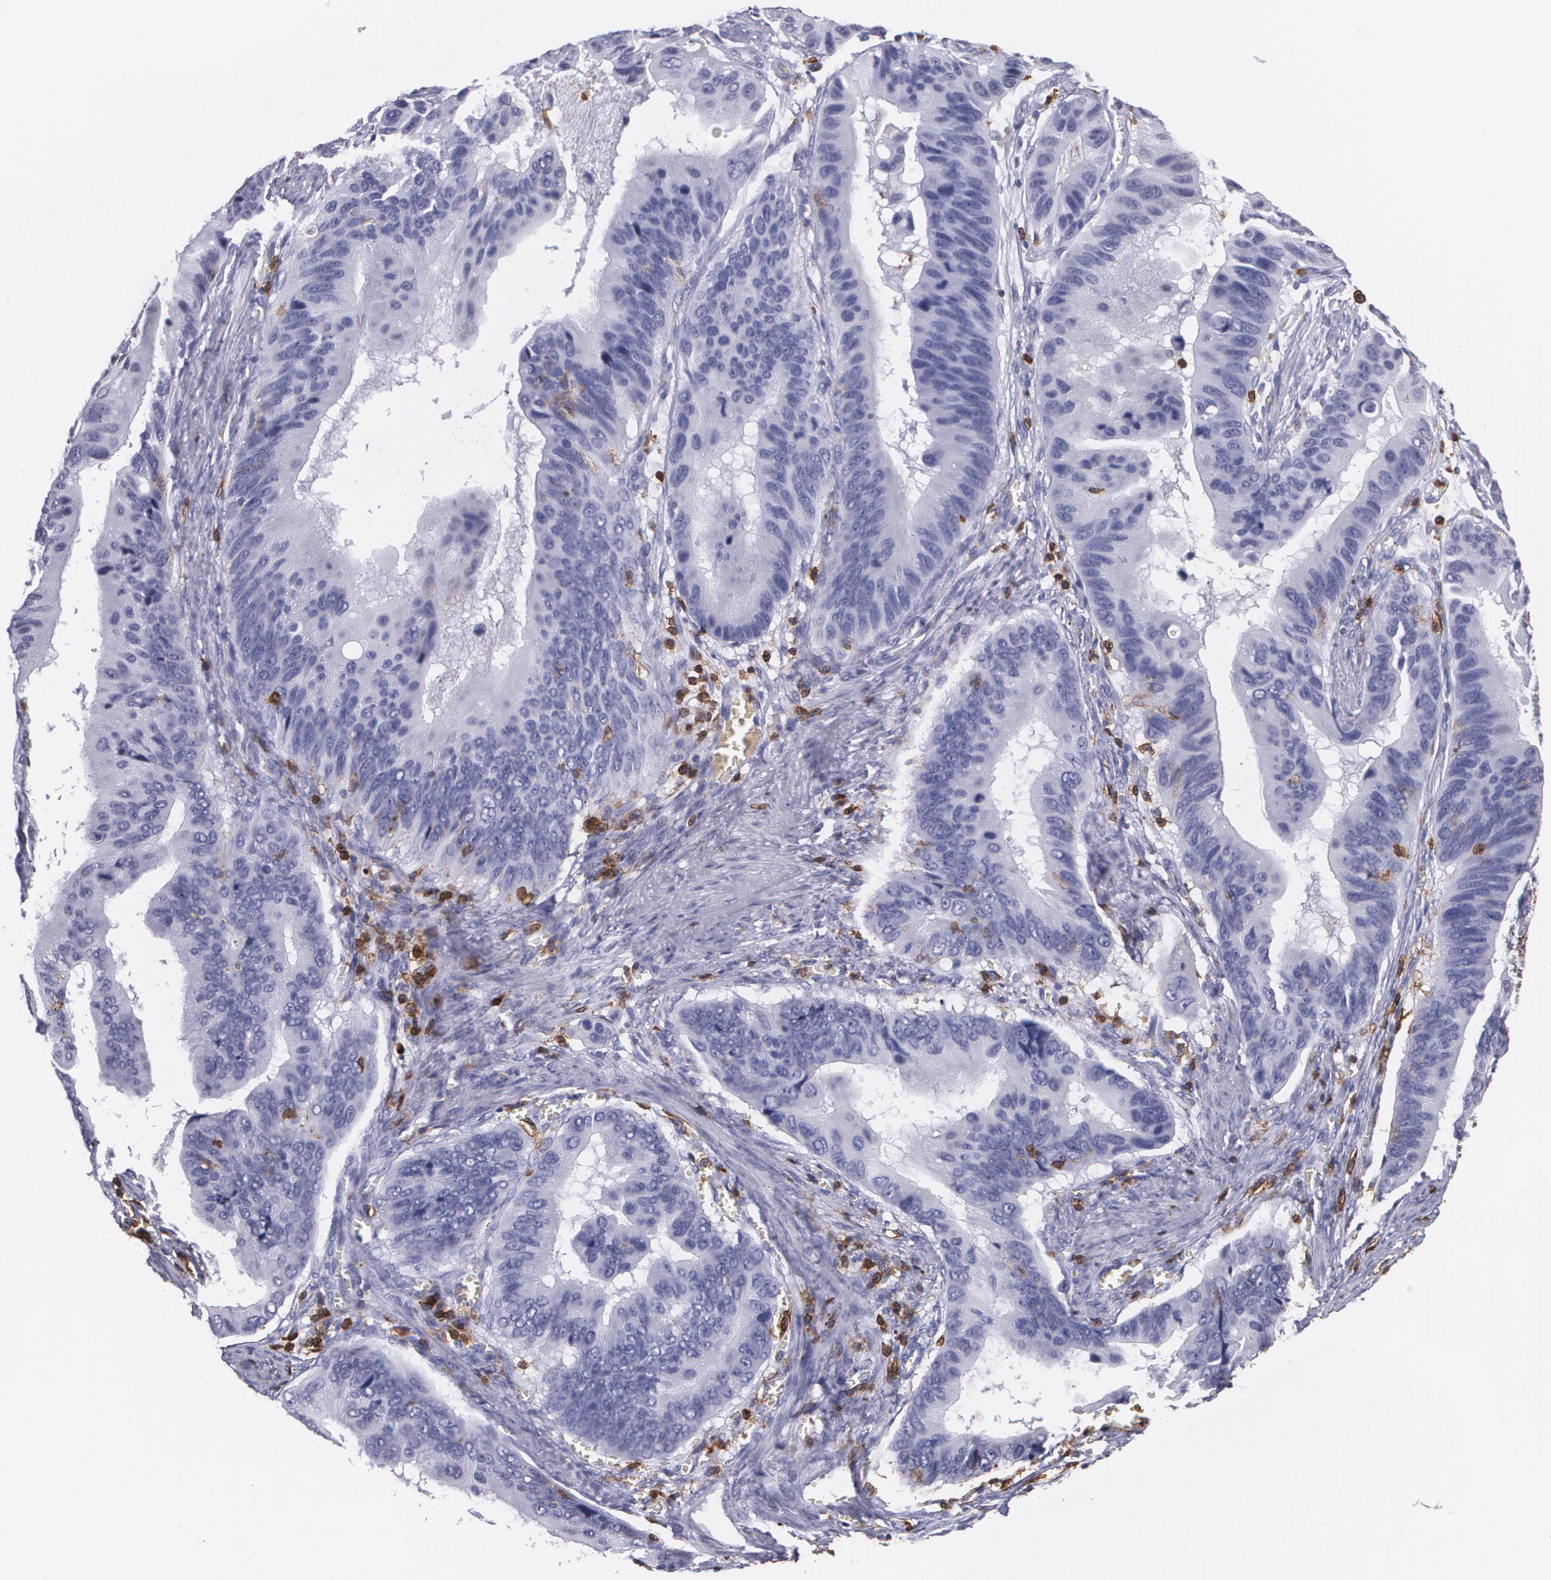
{"staining": {"intensity": "negative", "quantity": "none", "location": "none"}, "tissue": "stomach cancer", "cell_type": "Tumor cells", "image_type": "cancer", "snomed": [{"axis": "morphology", "description": "Adenocarcinoma, NOS"}, {"axis": "topography", "description": "Stomach, upper"}], "caption": "Image shows no protein expression in tumor cells of stomach cancer tissue.", "gene": "PTPRC", "patient": {"sex": "male", "age": 80}}